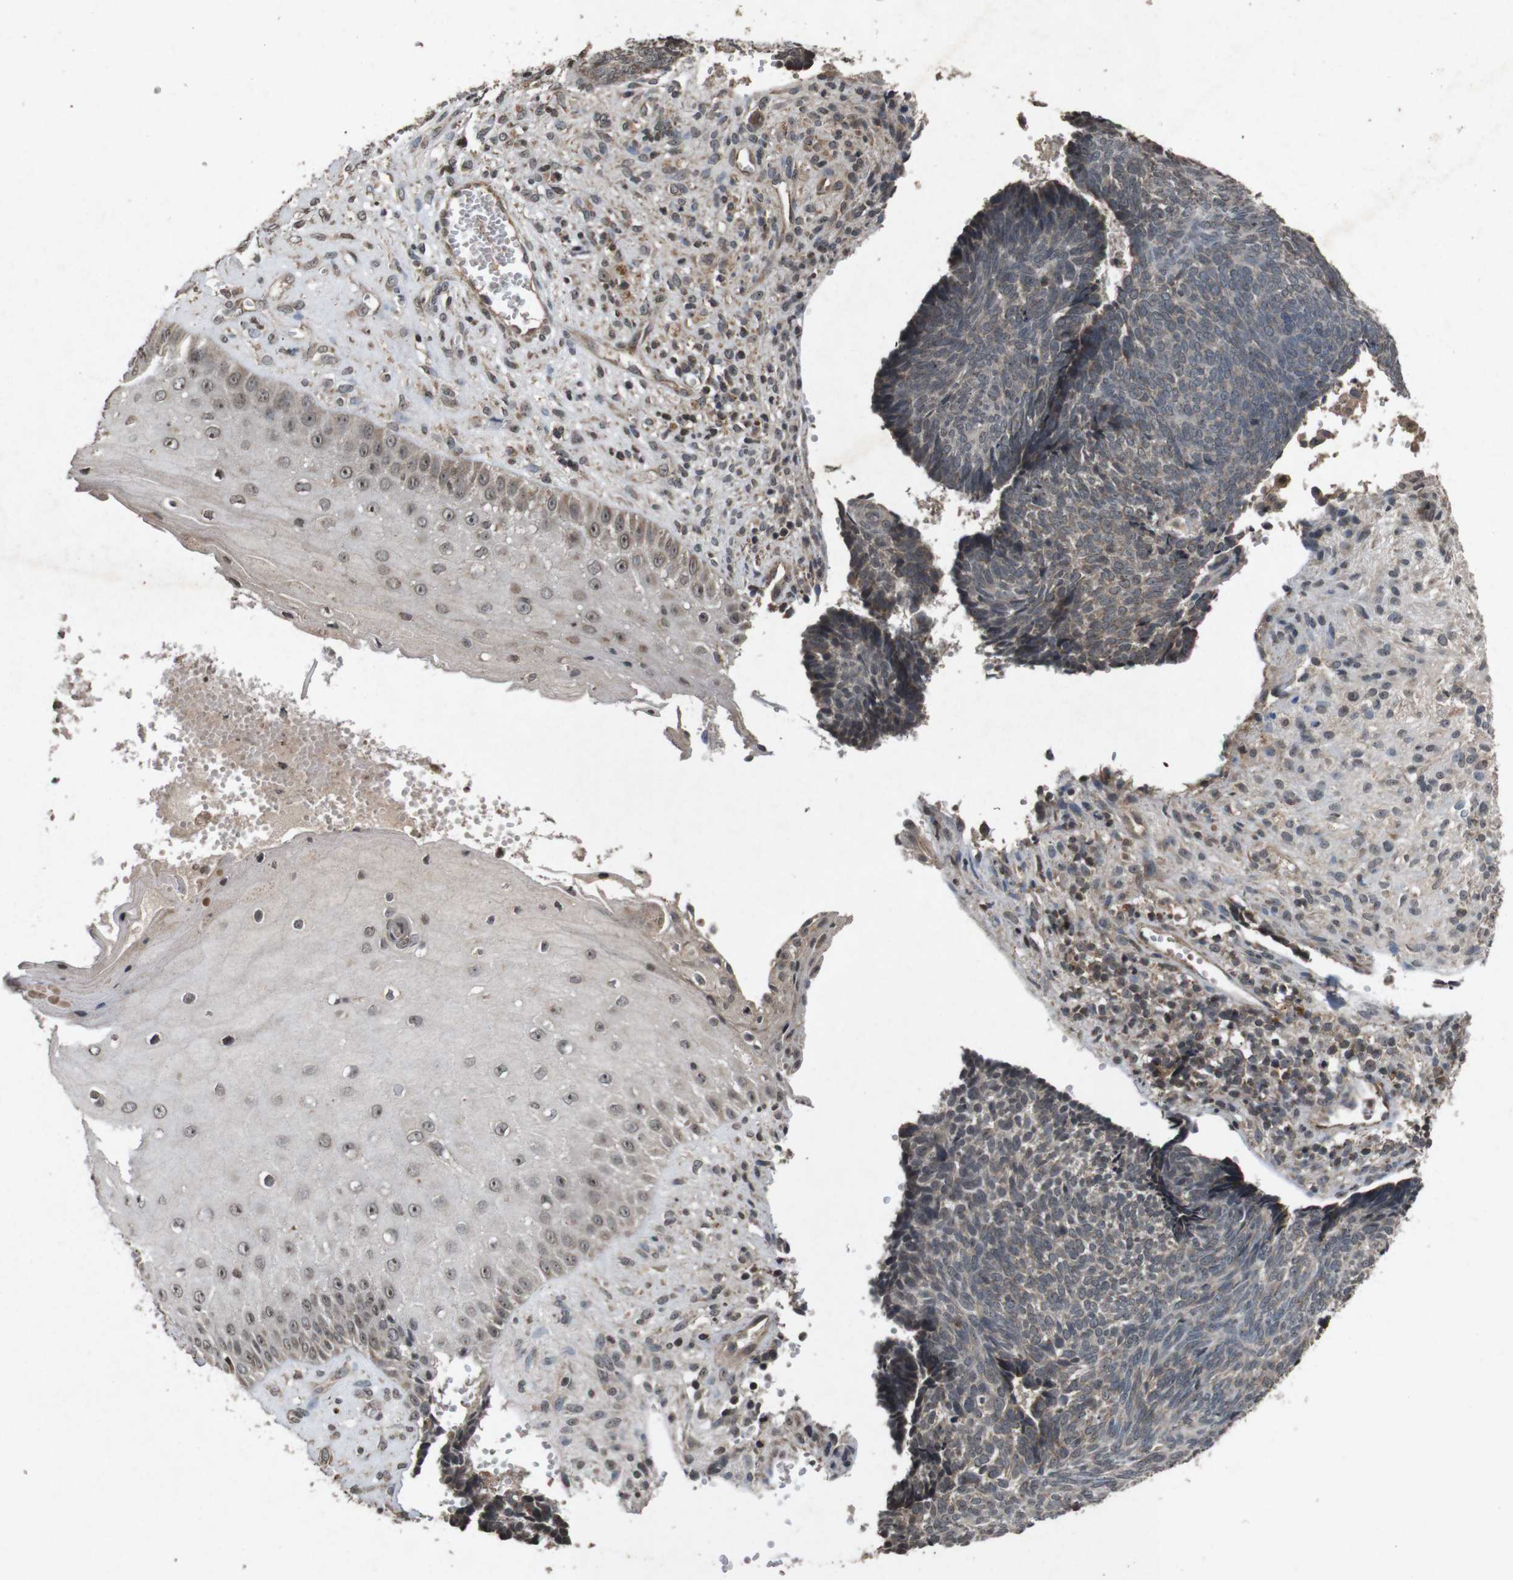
{"staining": {"intensity": "weak", "quantity": "25%-75%", "location": "cytoplasmic/membranous"}, "tissue": "skin cancer", "cell_type": "Tumor cells", "image_type": "cancer", "snomed": [{"axis": "morphology", "description": "Basal cell carcinoma"}, {"axis": "topography", "description": "Skin"}], "caption": "Immunohistochemical staining of skin cancer reveals low levels of weak cytoplasmic/membranous protein staining in about 25%-75% of tumor cells. (DAB IHC with brightfield microscopy, high magnification).", "gene": "SORL1", "patient": {"sex": "male", "age": 84}}